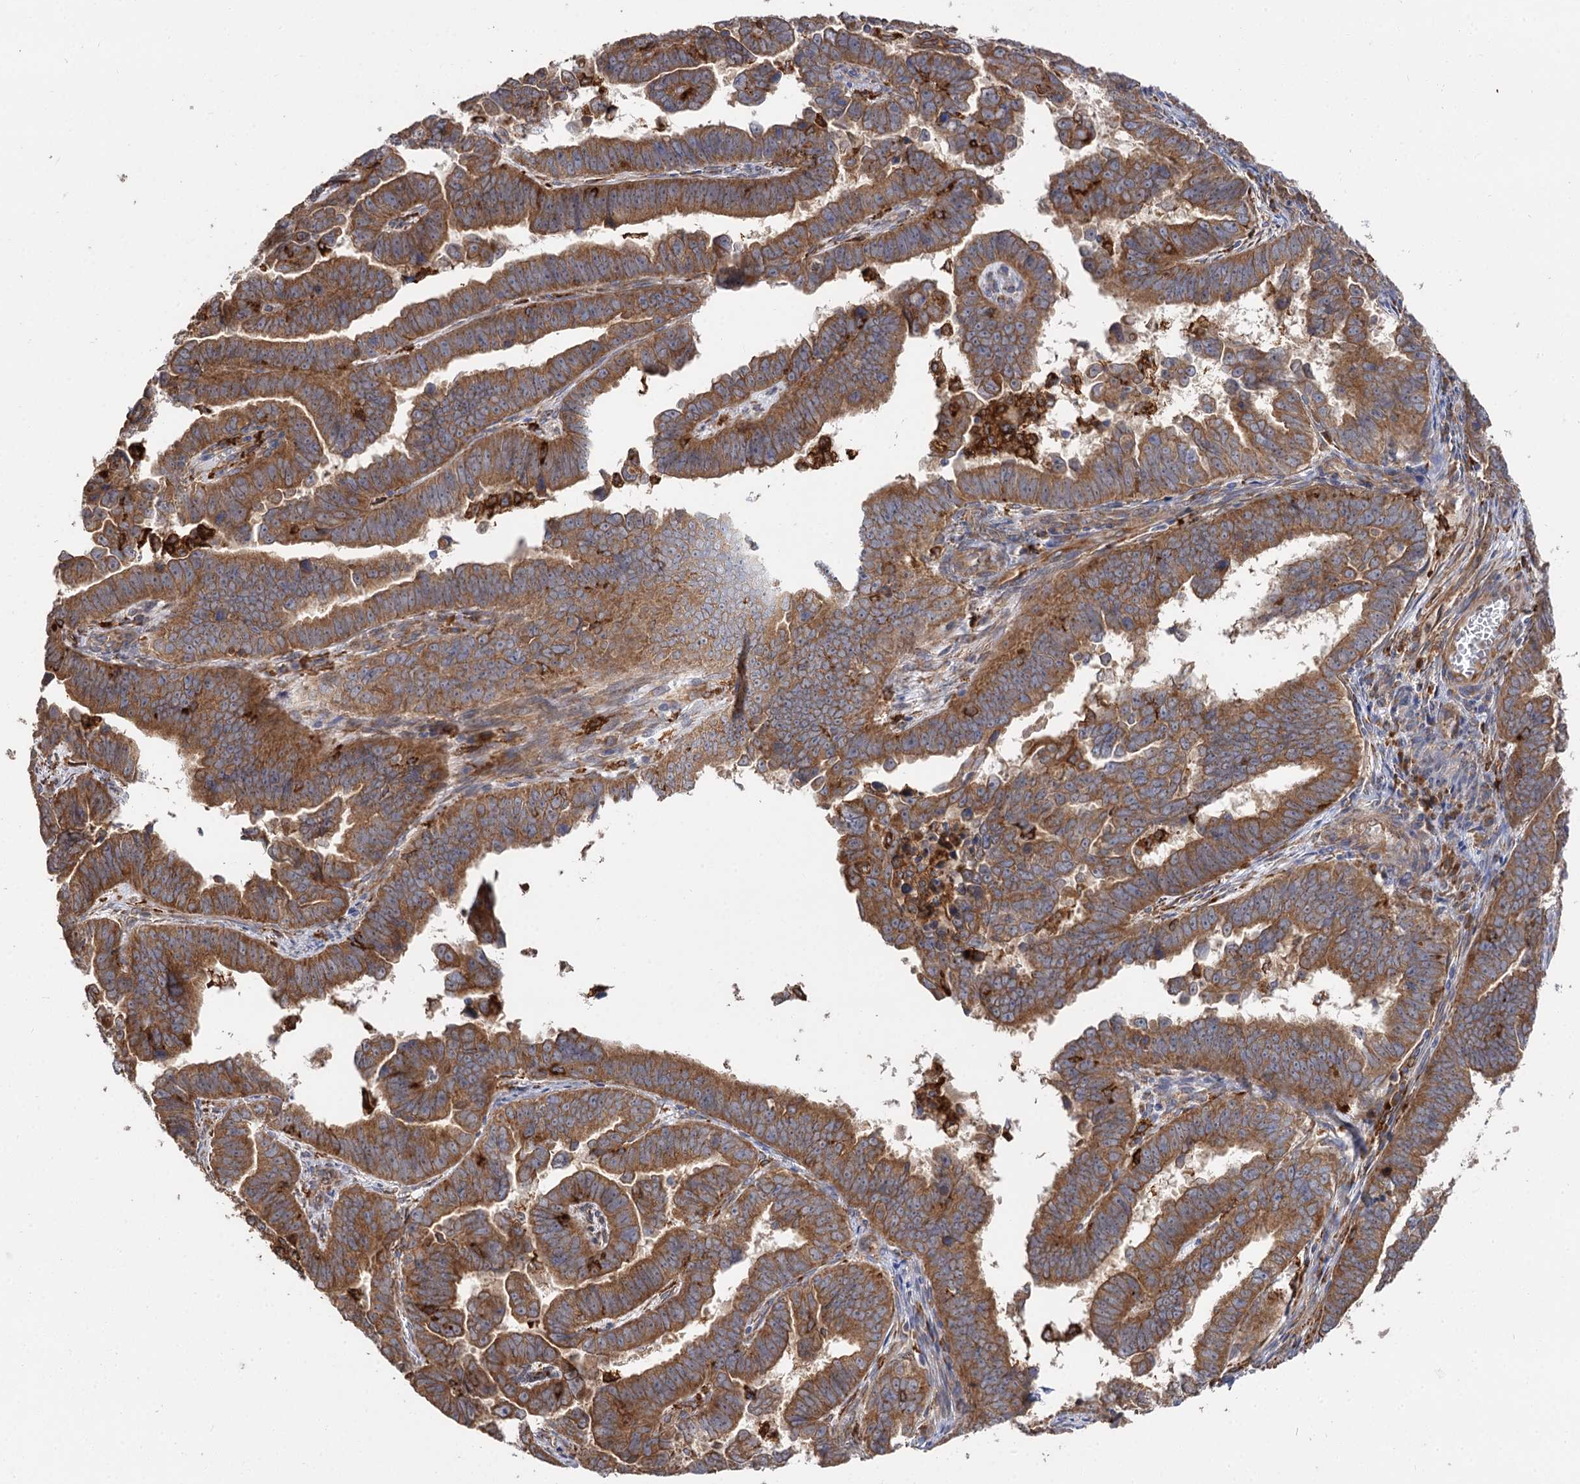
{"staining": {"intensity": "strong", "quantity": ">75%", "location": "cytoplasmic/membranous"}, "tissue": "endometrial cancer", "cell_type": "Tumor cells", "image_type": "cancer", "snomed": [{"axis": "morphology", "description": "Adenocarcinoma, NOS"}, {"axis": "topography", "description": "Endometrium"}], "caption": "IHC staining of endometrial cancer, which demonstrates high levels of strong cytoplasmic/membranous staining in about >75% of tumor cells indicating strong cytoplasmic/membranous protein positivity. The staining was performed using DAB (3,3'-diaminobenzidine) (brown) for protein detection and nuclei were counterstained in hematoxylin (blue).", "gene": "PPIP5K2", "patient": {"sex": "female", "age": 75}}